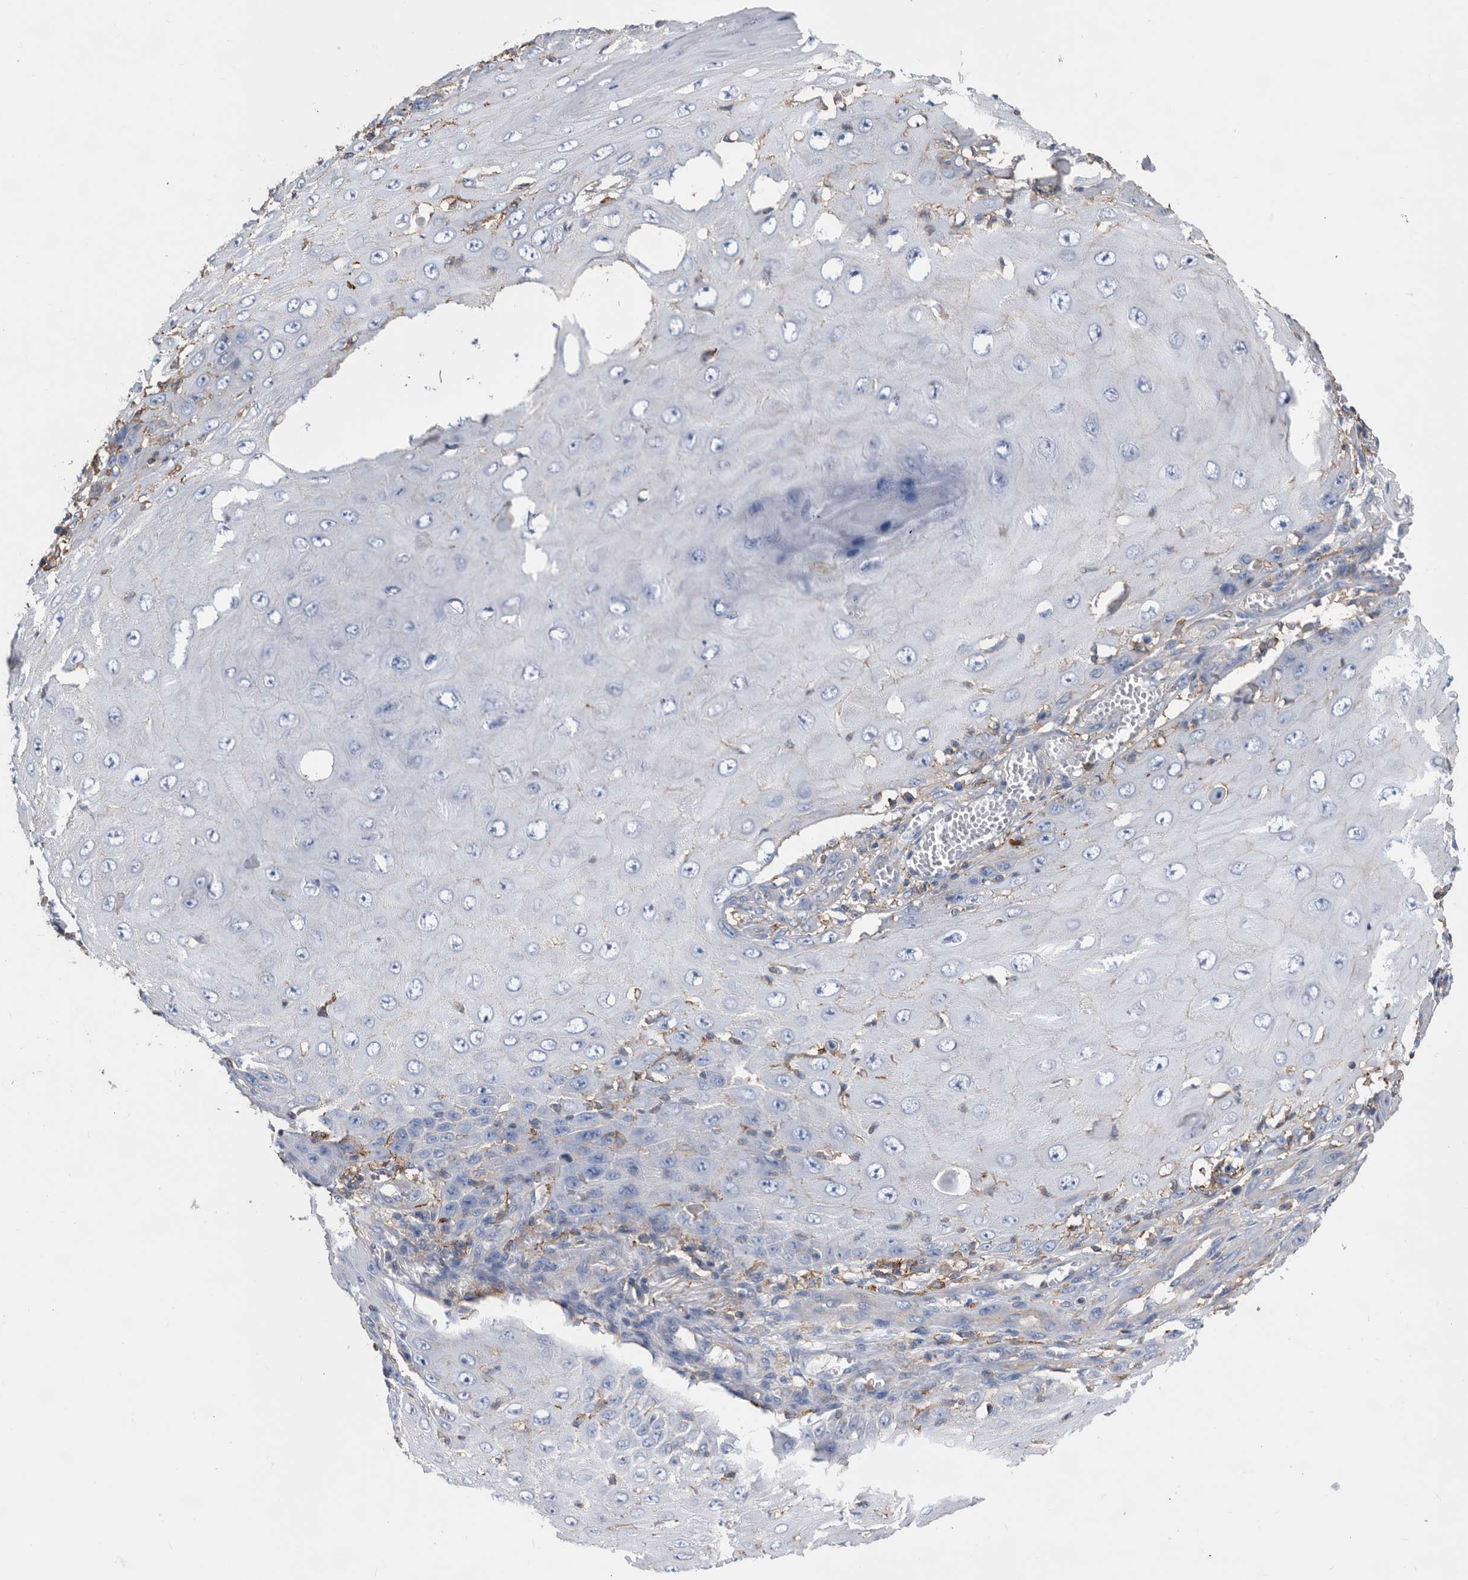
{"staining": {"intensity": "negative", "quantity": "none", "location": "none"}, "tissue": "skin cancer", "cell_type": "Tumor cells", "image_type": "cancer", "snomed": [{"axis": "morphology", "description": "Squamous cell carcinoma, NOS"}, {"axis": "topography", "description": "Skin"}], "caption": "Skin squamous cell carcinoma was stained to show a protein in brown. There is no significant staining in tumor cells.", "gene": "MS4A4A", "patient": {"sex": "female", "age": 73}}